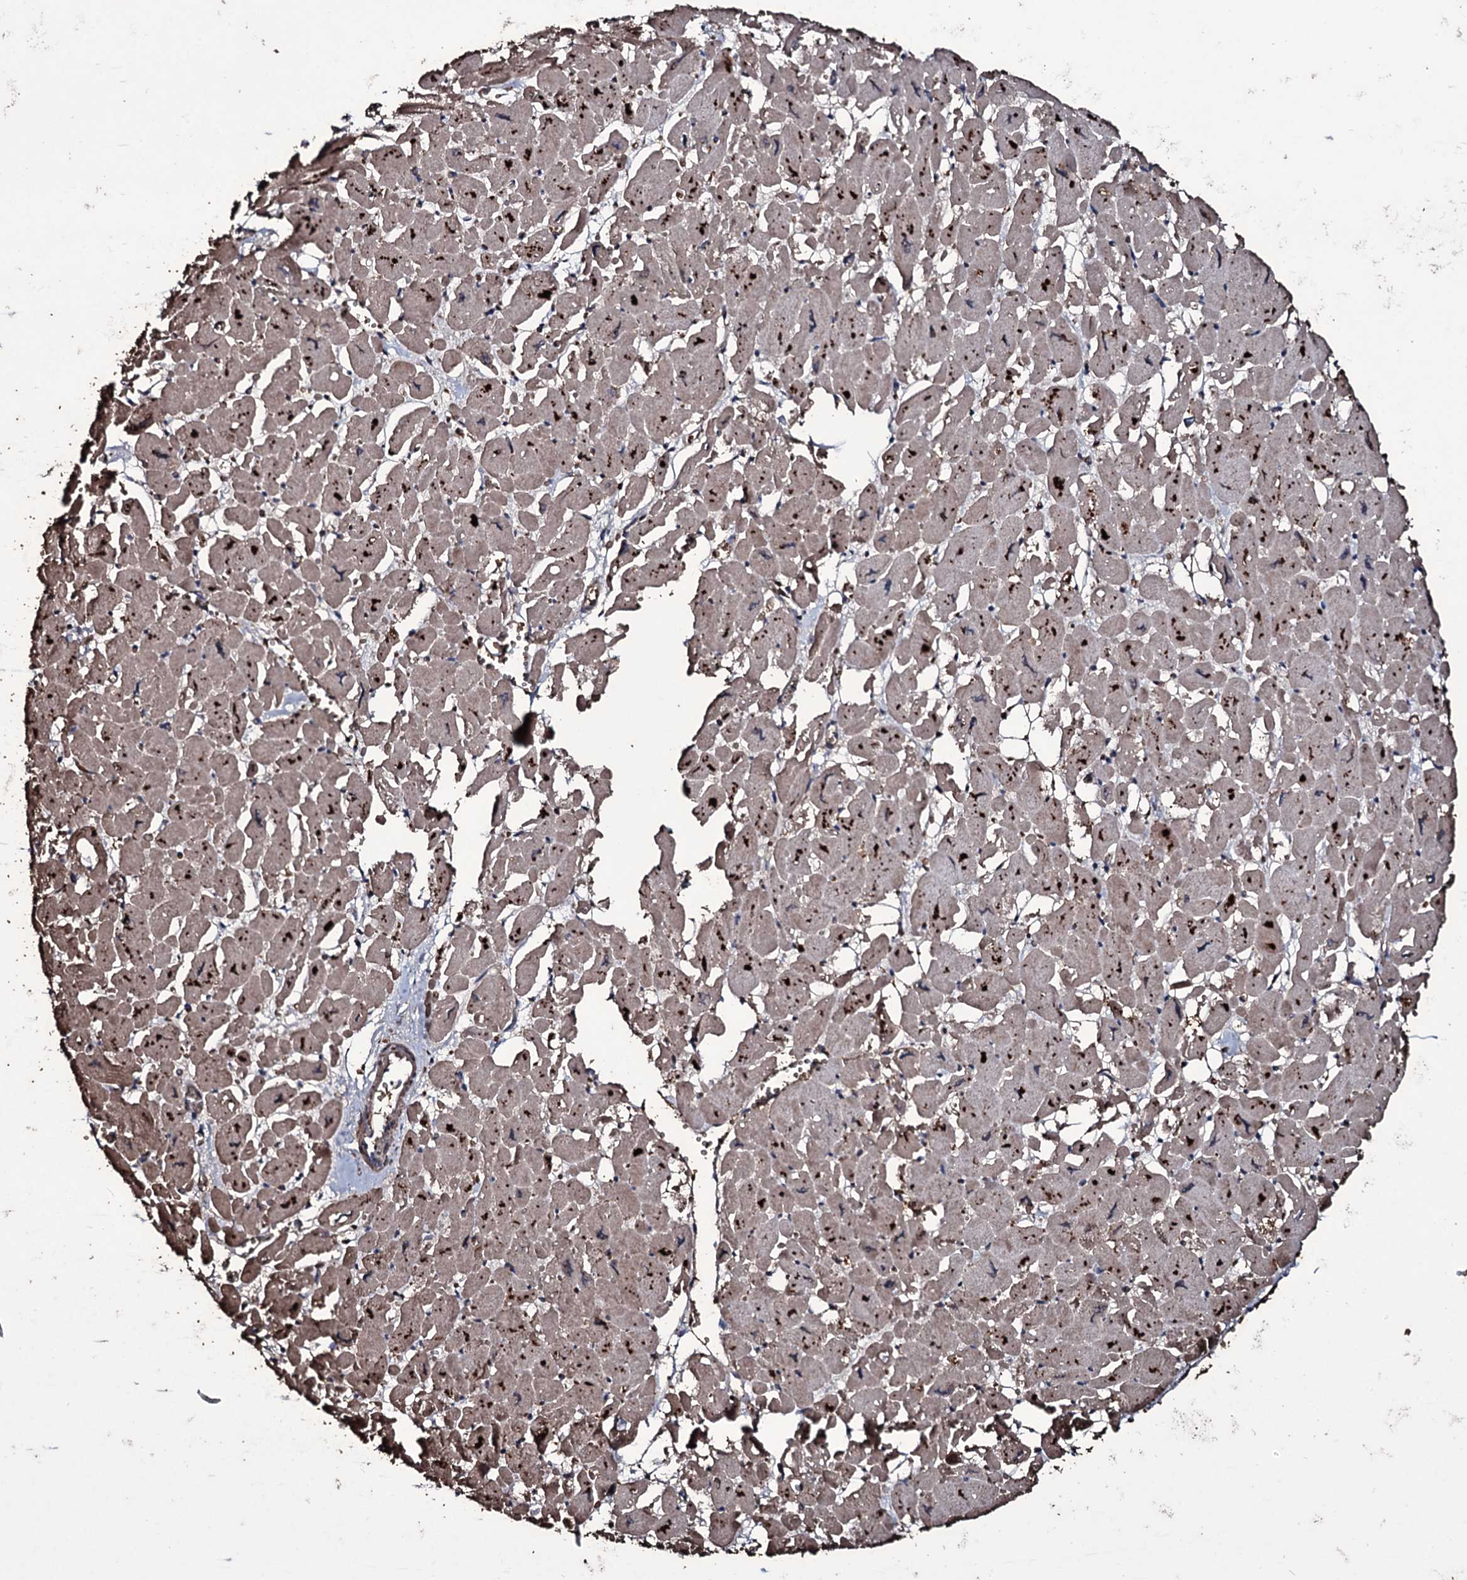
{"staining": {"intensity": "moderate", "quantity": "25%-75%", "location": "cytoplasmic/membranous"}, "tissue": "heart muscle", "cell_type": "Cardiomyocytes", "image_type": "normal", "snomed": [{"axis": "morphology", "description": "Normal tissue, NOS"}, {"axis": "topography", "description": "Heart"}], "caption": "DAB (3,3'-diaminobenzidine) immunohistochemical staining of unremarkable human heart muscle exhibits moderate cytoplasmic/membranous protein positivity in approximately 25%-75% of cardiomyocytes.", "gene": "ZSWIM8", "patient": {"sex": "male", "age": 54}}